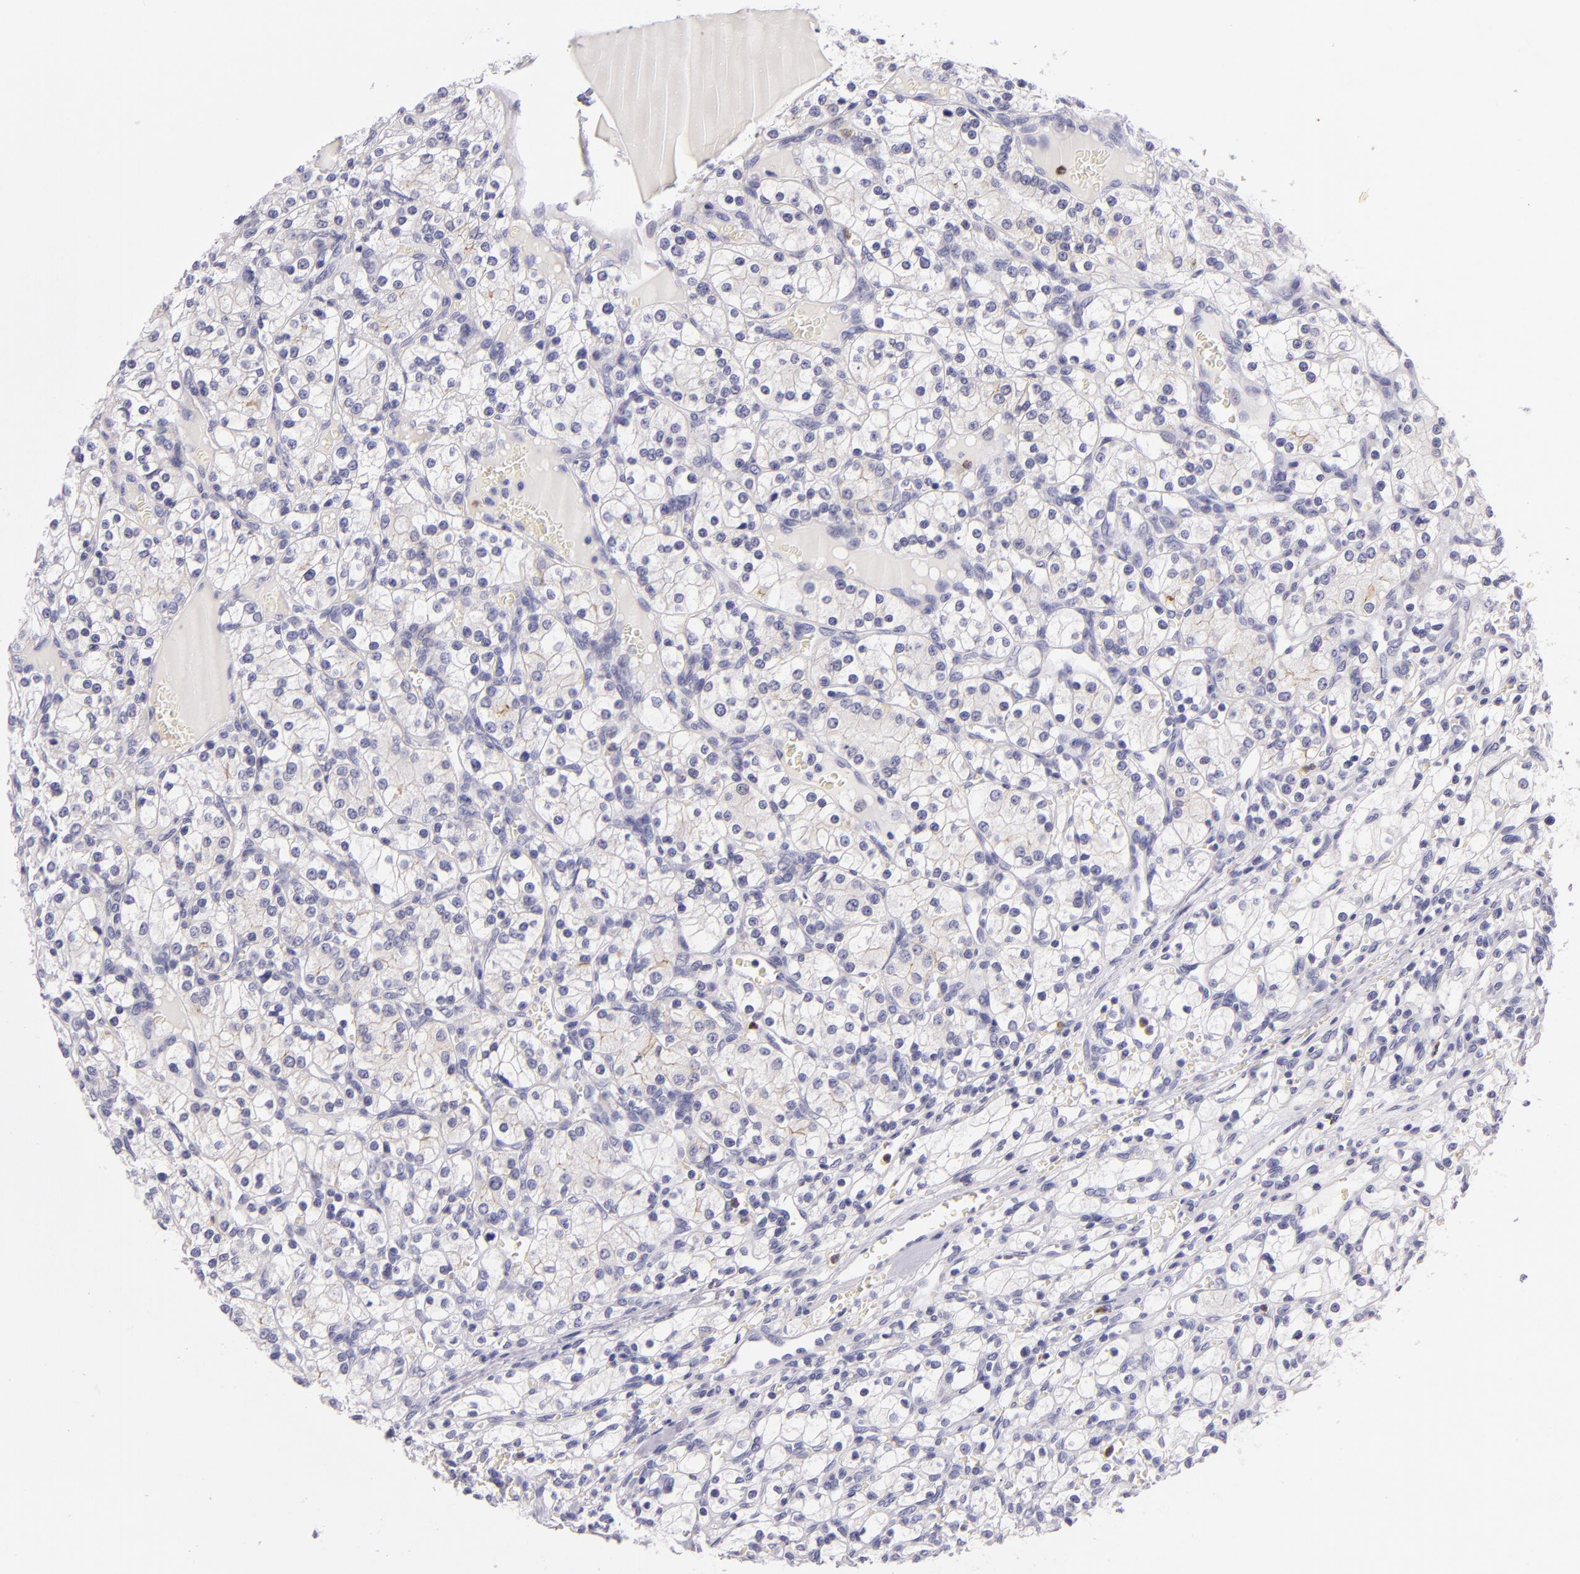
{"staining": {"intensity": "negative", "quantity": "none", "location": "none"}, "tissue": "renal cancer", "cell_type": "Tumor cells", "image_type": "cancer", "snomed": [{"axis": "morphology", "description": "Adenocarcinoma, NOS"}, {"axis": "topography", "description": "Kidney"}], "caption": "Human renal adenocarcinoma stained for a protein using immunohistochemistry displays no expression in tumor cells.", "gene": "CDH3", "patient": {"sex": "female", "age": 62}}